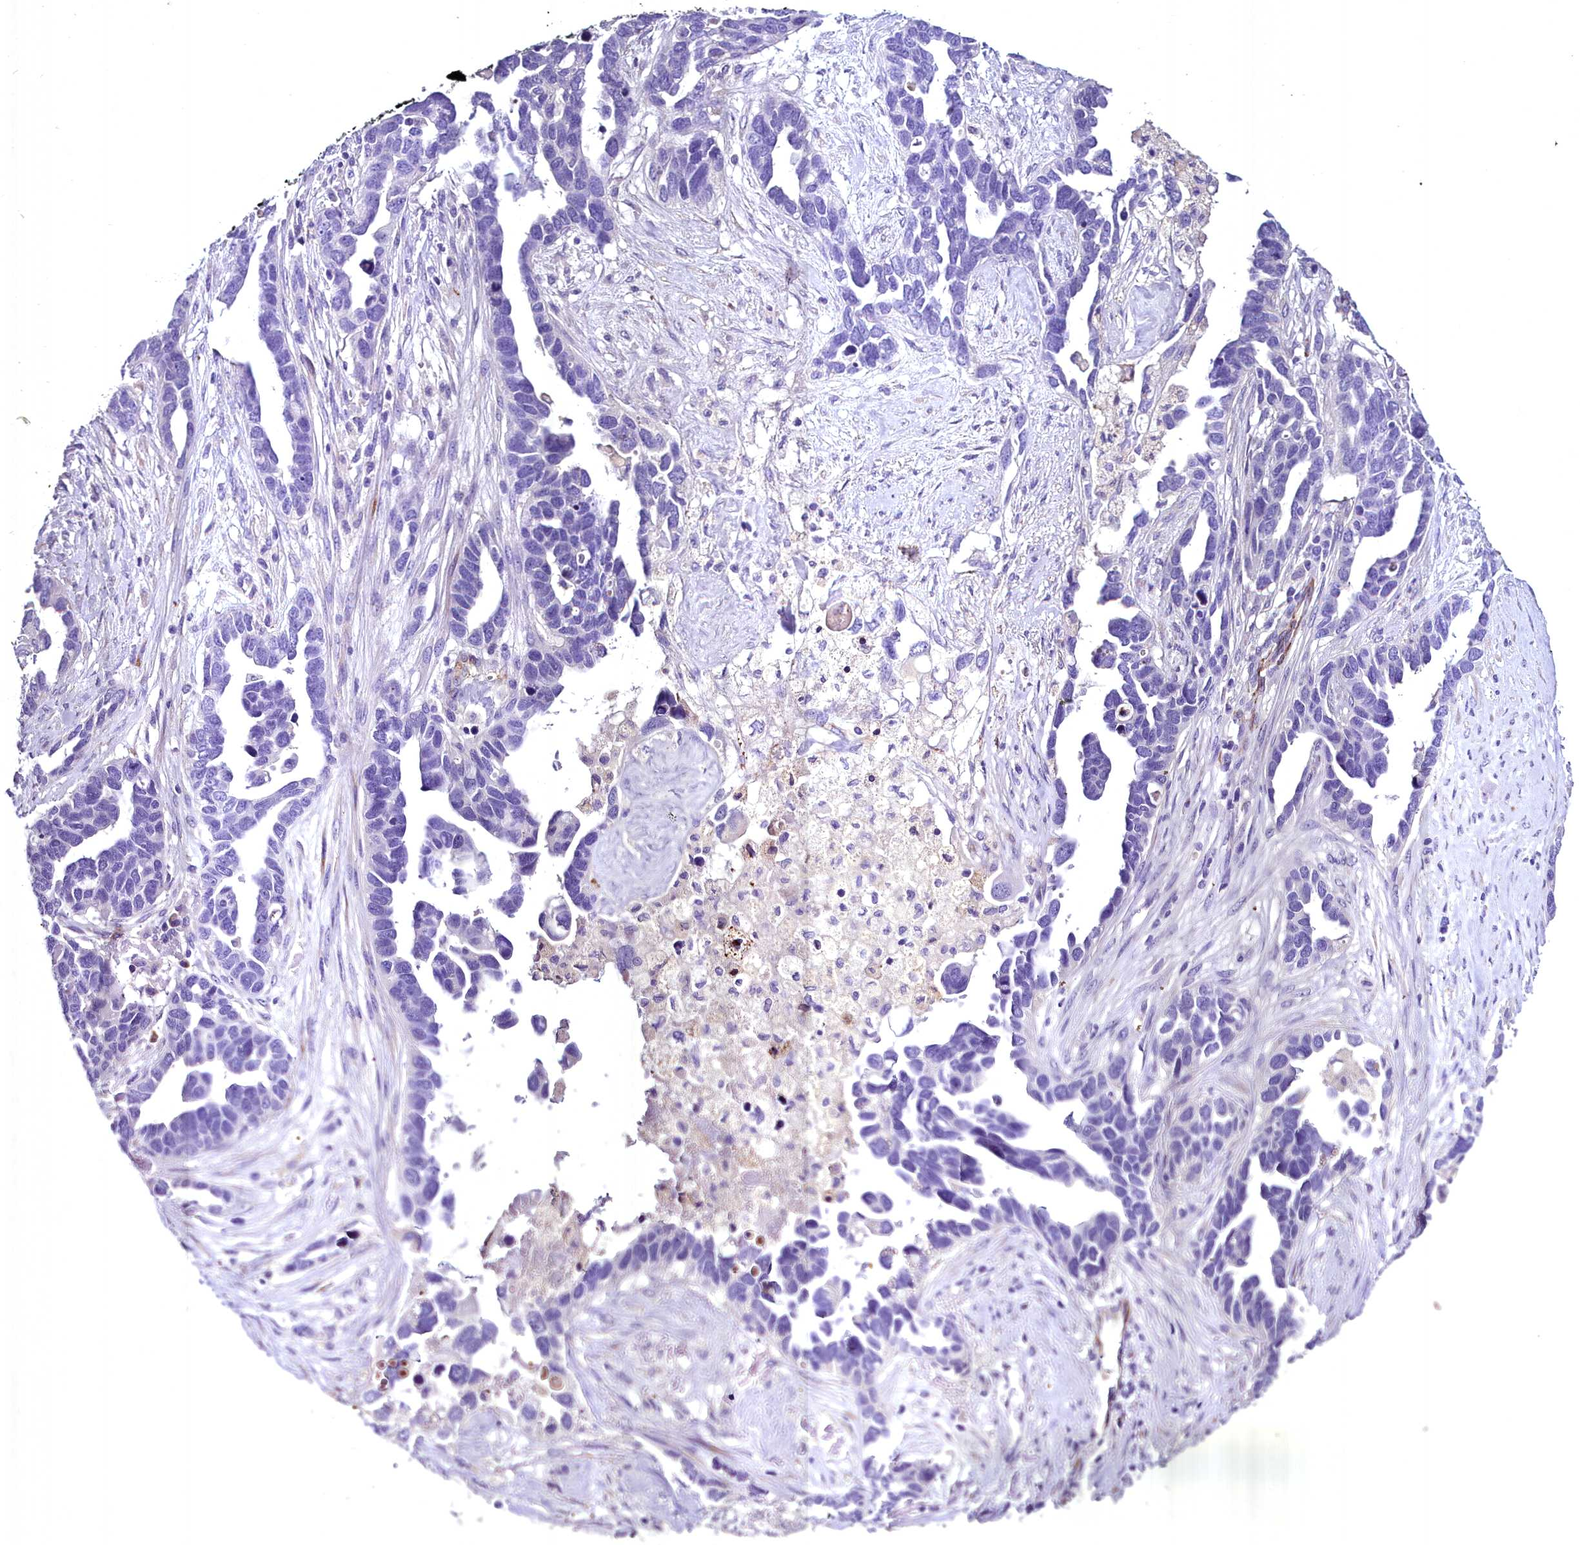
{"staining": {"intensity": "negative", "quantity": "none", "location": "none"}, "tissue": "ovarian cancer", "cell_type": "Tumor cells", "image_type": "cancer", "snomed": [{"axis": "morphology", "description": "Cystadenocarcinoma, serous, NOS"}, {"axis": "topography", "description": "Ovary"}], "caption": "There is no significant positivity in tumor cells of ovarian serous cystadenocarcinoma.", "gene": "MS4A18", "patient": {"sex": "female", "age": 54}}